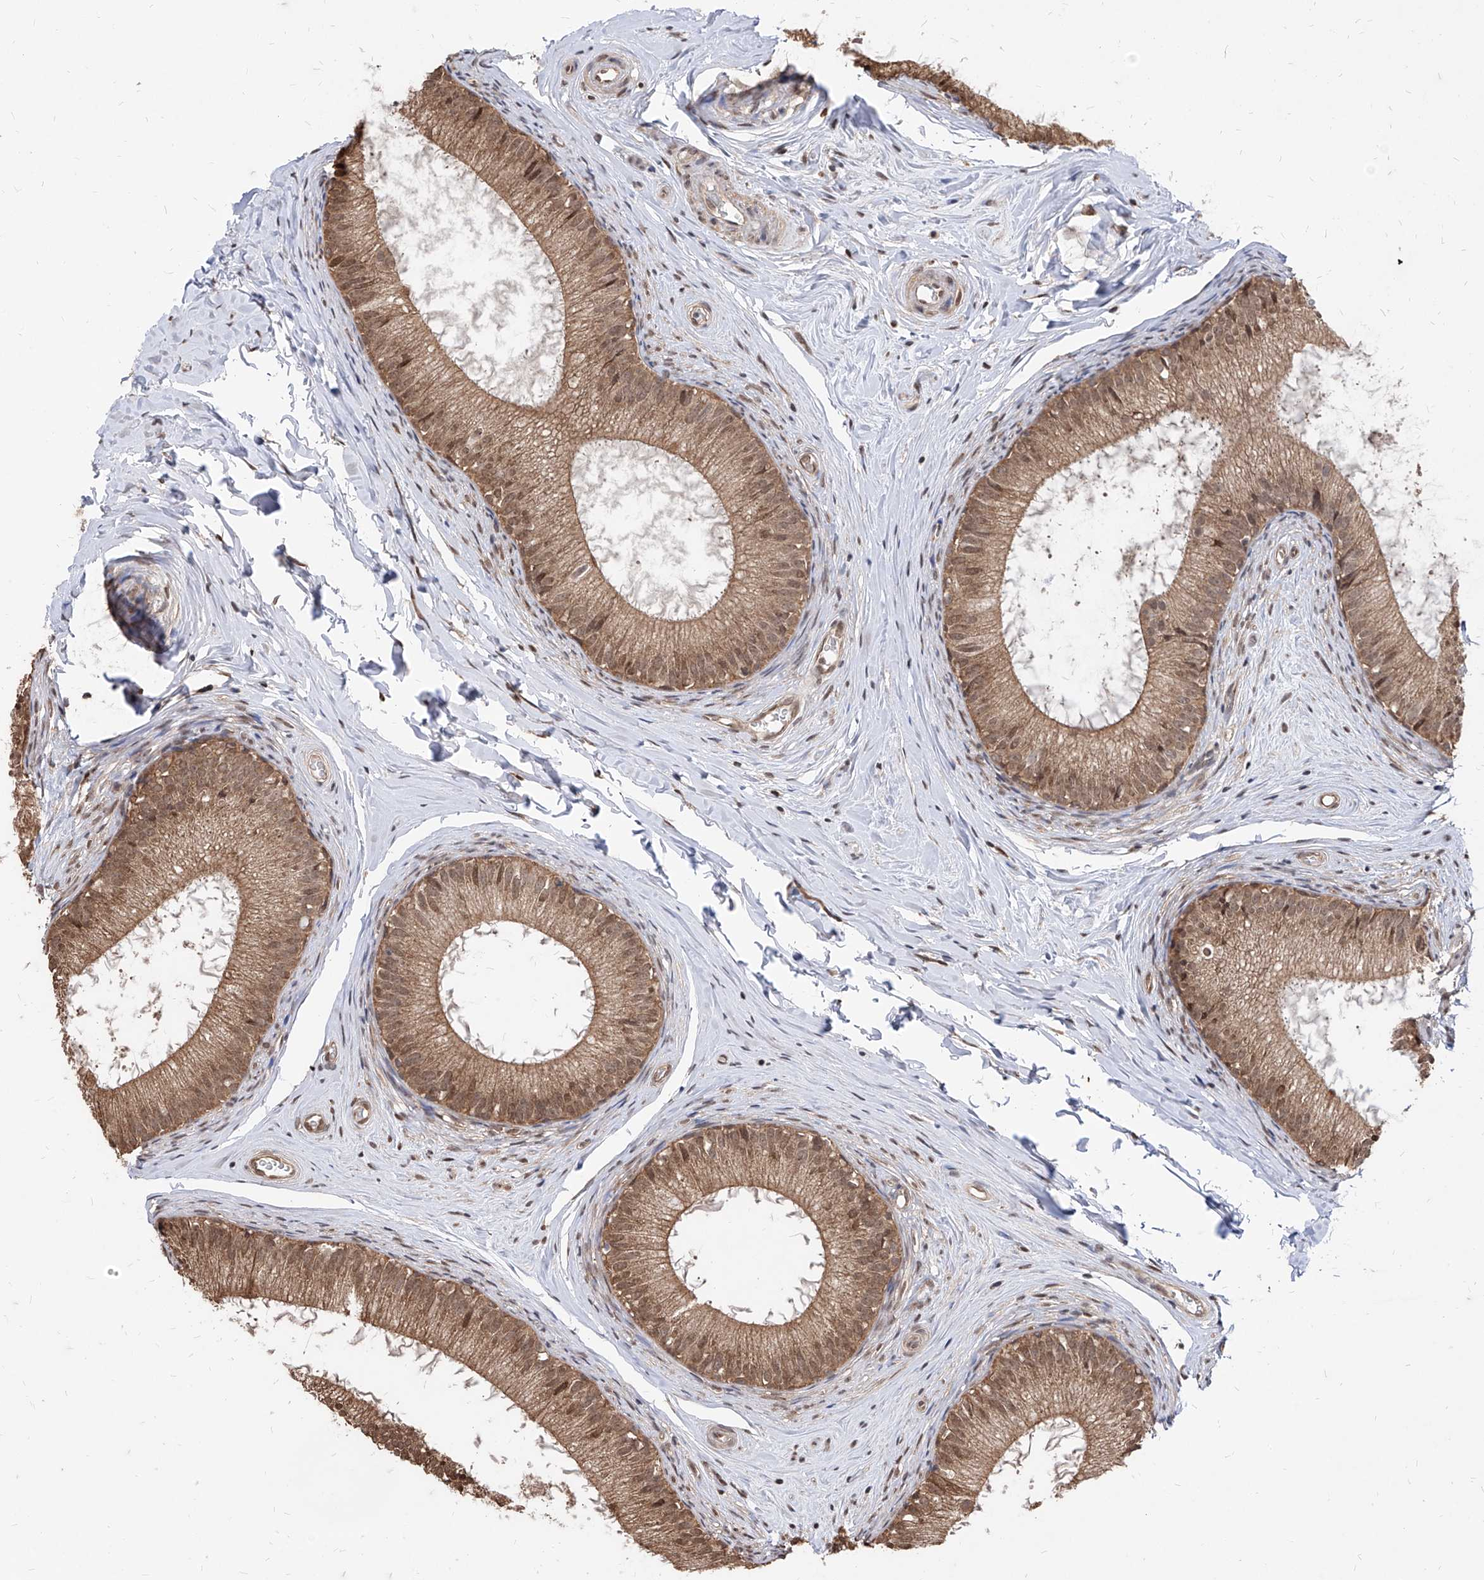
{"staining": {"intensity": "moderate", "quantity": ">75%", "location": "cytoplasmic/membranous,nuclear"}, "tissue": "epididymis", "cell_type": "Glandular cells", "image_type": "normal", "snomed": [{"axis": "morphology", "description": "Normal tissue, NOS"}, {"axis": "topography", "description": "Epididymis"}], "caption": "Protein staining reveals moderate cytoplasmic/membranous,nuclear positivity in about >75% of glandular cells in normal epididymis. (brown staining indicates protein expression, while blue staining denotes nuclei).", "gene": "C8orf82", "patient": {"sex": "male", "age": 34}}